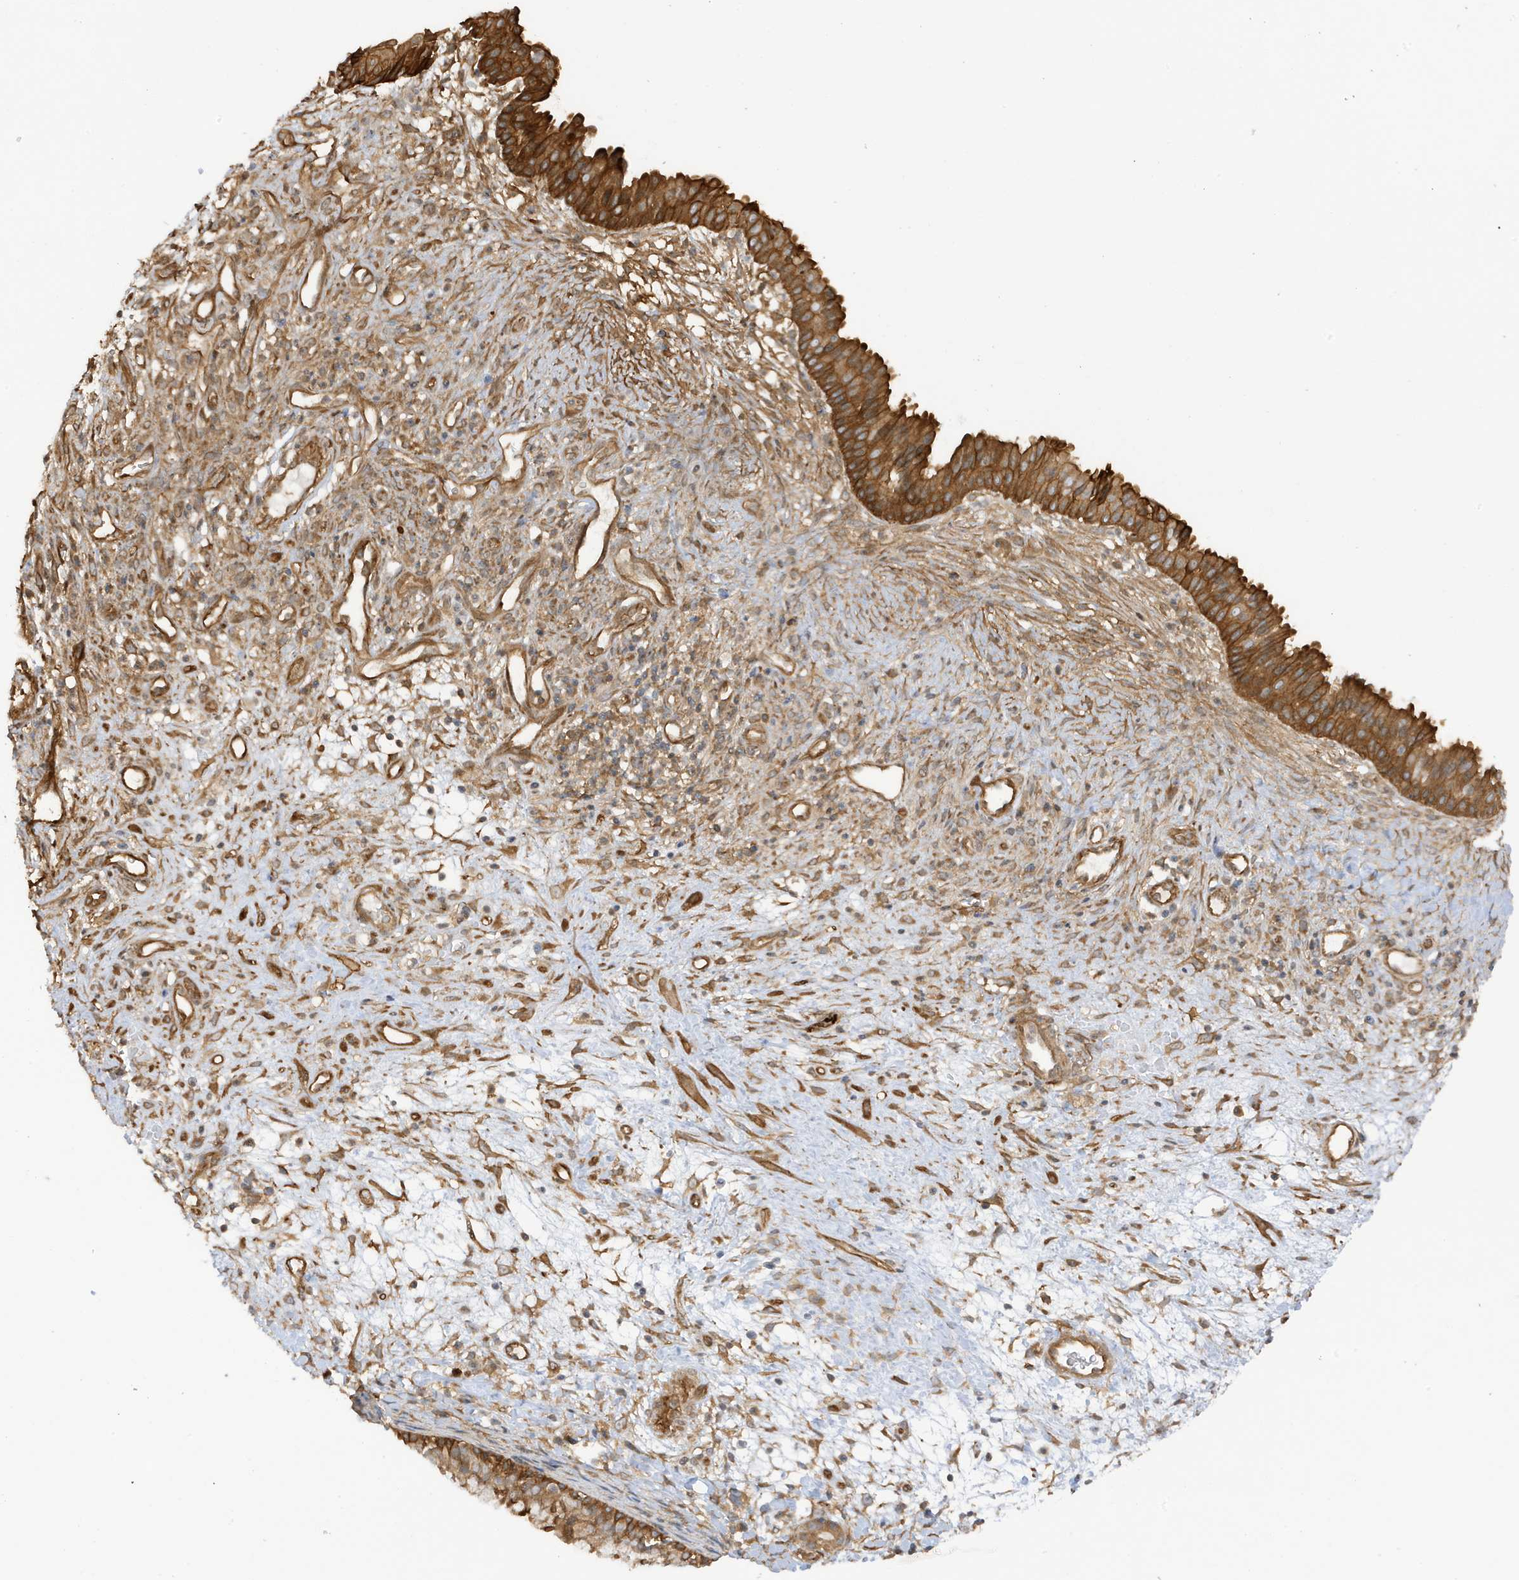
{"staining": {"intensity": "strong", "quantity": ">75%", "location": "cytoplasmic/membranous"}, "tissue": "nasopharynx", "cell_type": "Respiratory epithelial cells", "image_type": "normal", "snomed": [{"axis": "morphology", "description": "Normal tissue, NOS"}, {"axis": "topography", "description": "Nasopharynx"}], "caption": "Immunohistochemistry of normal nasopharynx reveals high levels of strong cytoplasmic/membranous expression in about >75% of respiratory epithelial cells.", "gene": "CDC42EP3", "patient": {"sex": "male", "age": 22}}